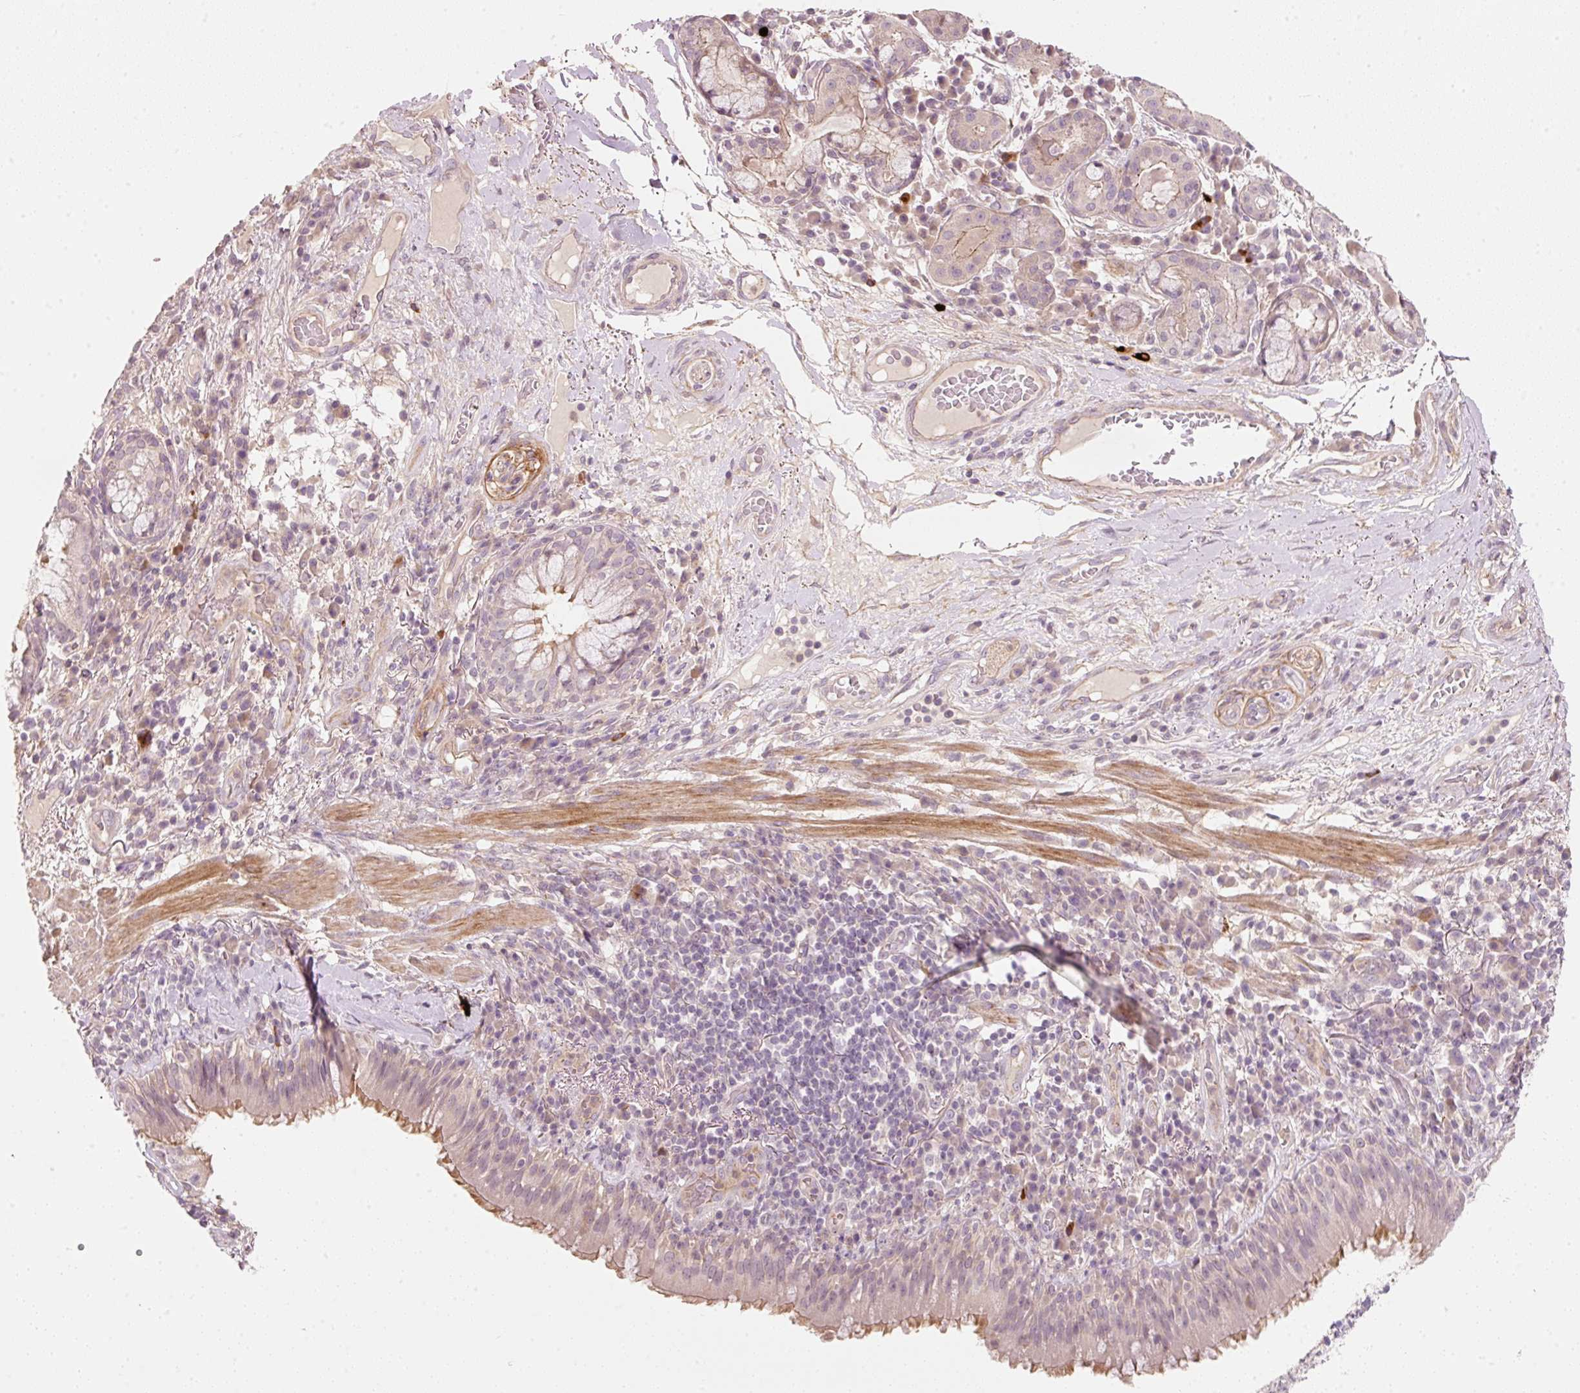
{"staining": {"intensity": "moderate", "quantity": ">75%", "location": "cytoplasmic/membranous"}, "tissue": "bronchus", "cell_type": "Respiratory epithelial cells", "image_type": "normal", "snomed": [{"axis": "morphology", "description": "Normal tissue, NOS"}, {"axis": "topography", "description": "Cartilage tissue"}, {"axis": "topography", "description": "Bronchus"}], "caption": "This is a micrograph of immunohistochemistry staining of unremarkable bronchus, which shows moderate staining in the cytoplasmic/membranous of respiratory epithelial cells.", "gene": "TIRAP", "patient": {"sex": "male", "age": 56}}